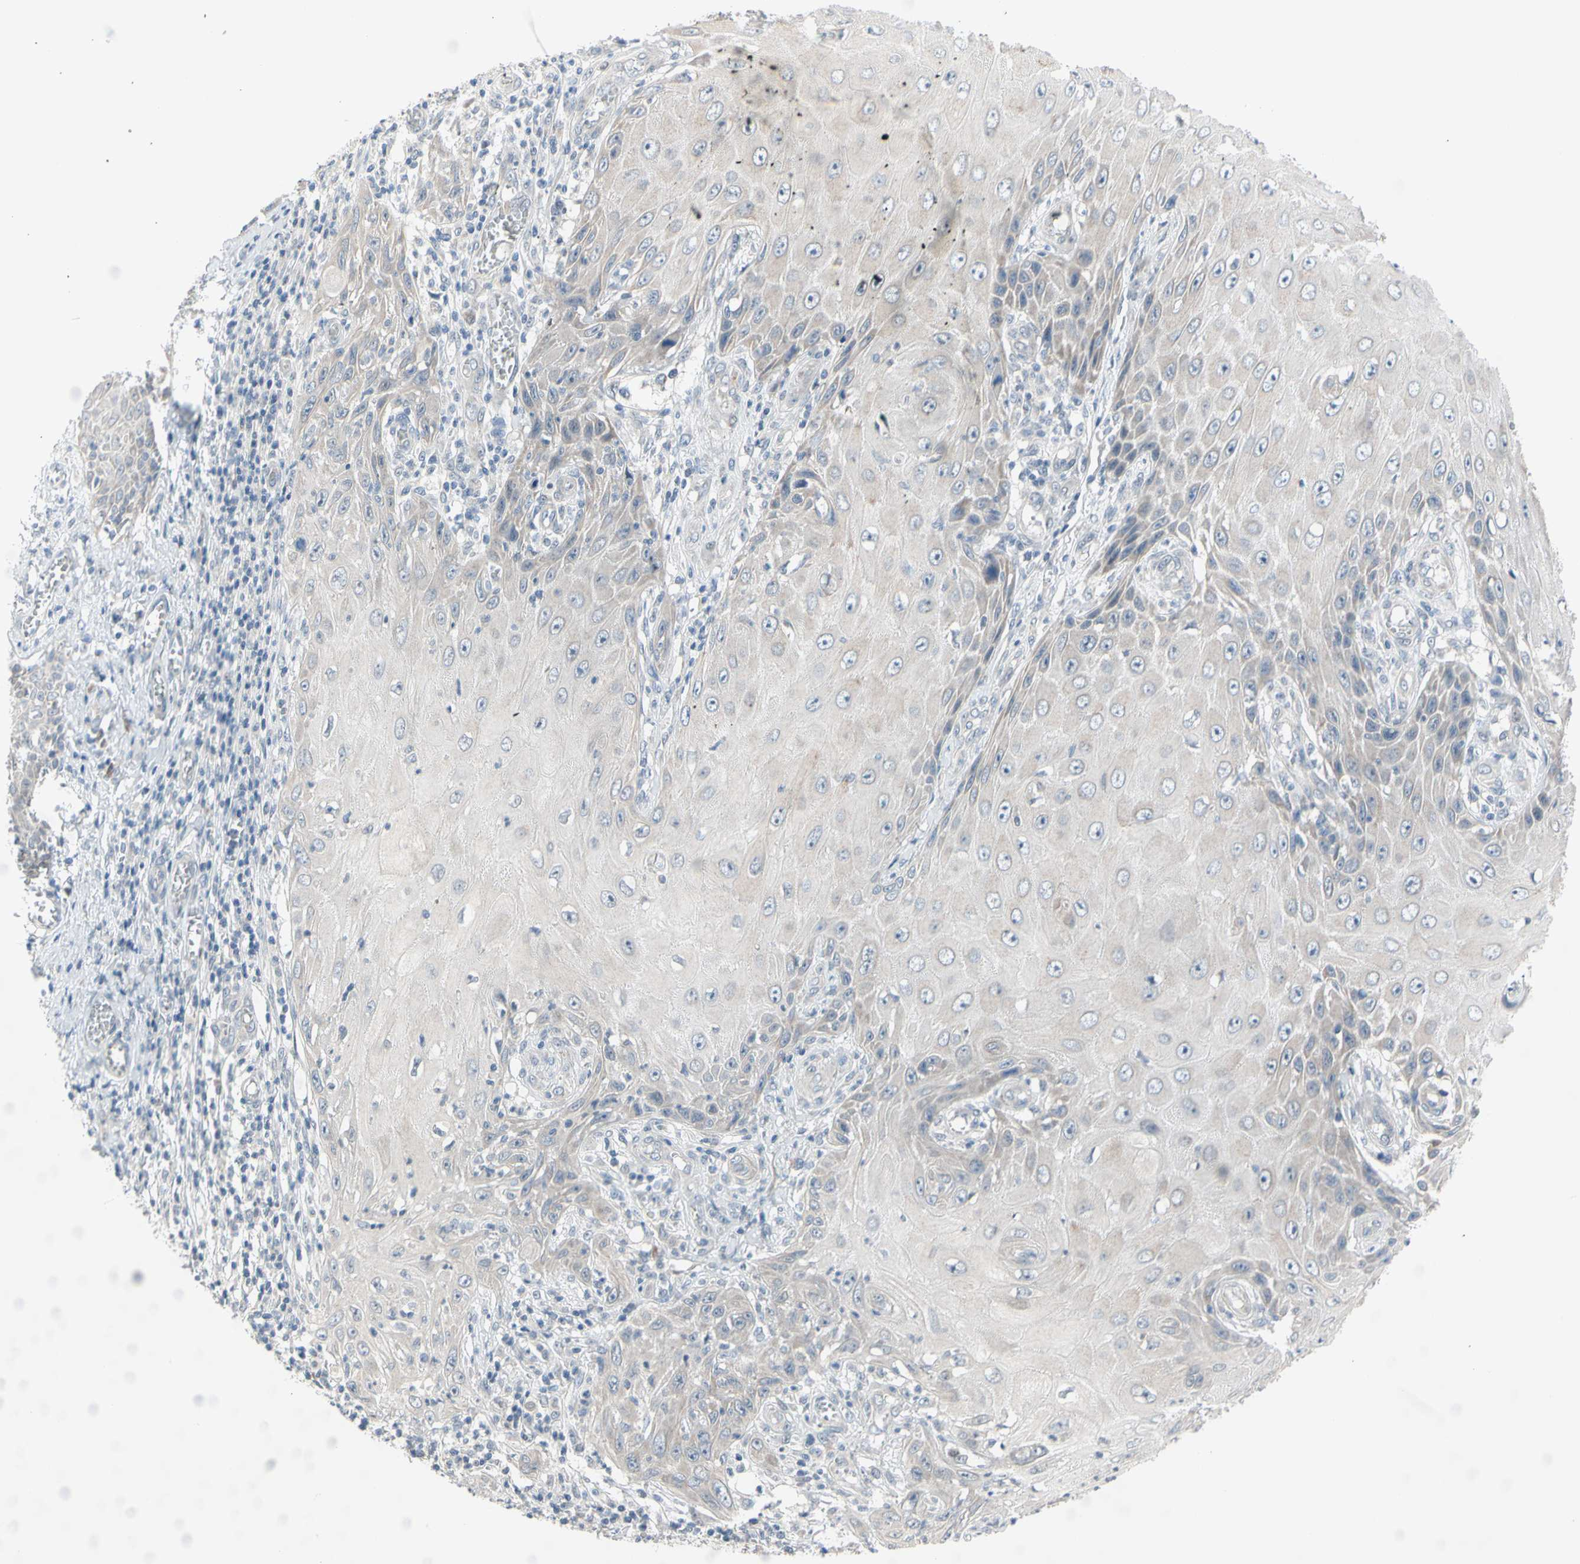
{"staining": {"intensity": "weak", "quantity": ">75%", "location": "cytoplasmic/membranous"}, "tissue": "skin cancer", "cell_type": "Tumor cells", "image_type": "cancer", "snomed": [{"axis": "morphology", "description": "Squamous cell carcinoma, NOS"}, {"axis": "topography", "description": "Skin"}], "caption": "Skin cancer tissue displays weak cytoplasmic/membranous positivity in approximately >75% of tumor cells, visualized by immunohistochemistry.", "gene": "MARK1", "patient": {"sex": "female", "age": 73}}